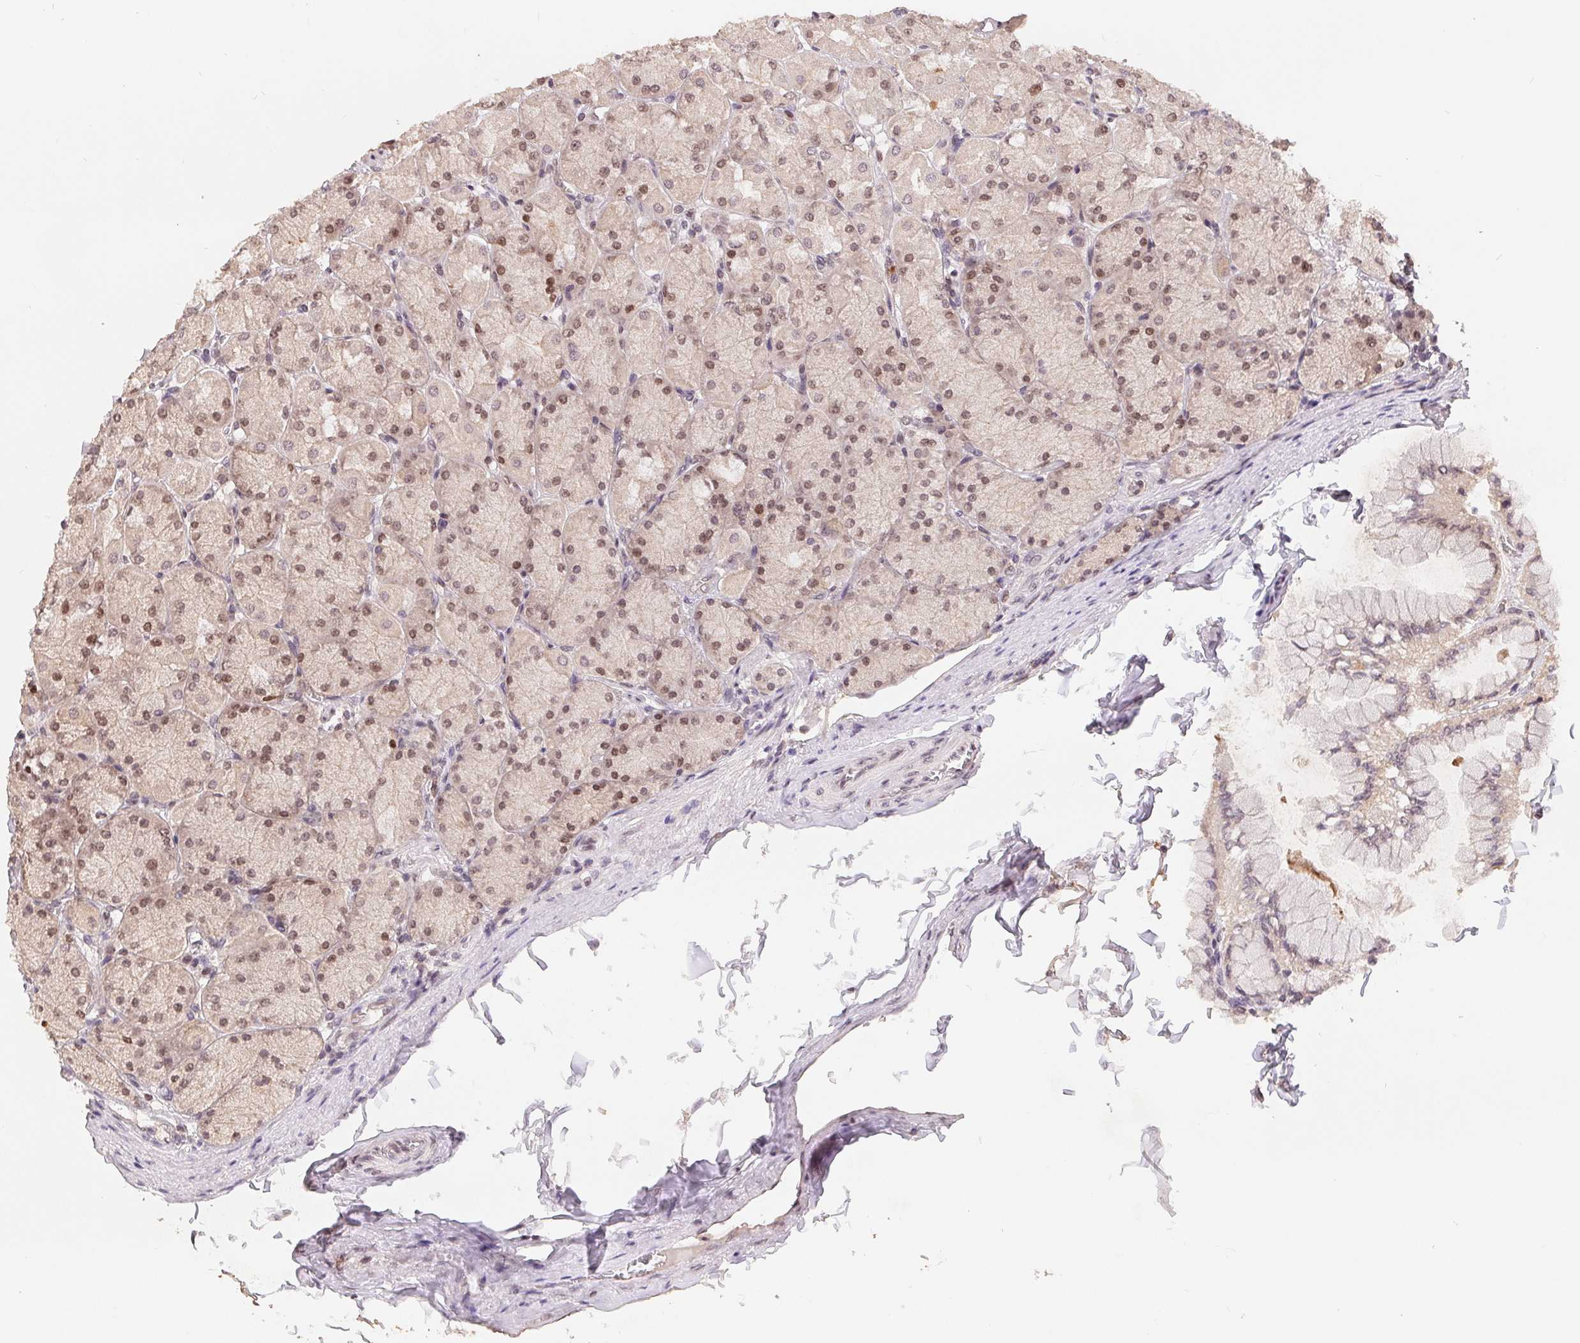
{"staining": {"intensity": "strong", "quantity": "25%-75%", "location": "nuclear"}, "tissue": "stomach", "cell_type": "Glandular cells", "image_type": "normal", "snomed": [{"axis": "morphology", "description": "Normal tissue, NOS"}, {"axis": "topography", "description": "Stomach, upper"}], "caption": "This is an image of immunohistochemistry staining of unremarkable stomach, which shows strong expression in the nuclear of glandular cells.", "gene": "HMGN3", "patient": {"sex": "female", "age": 56}}